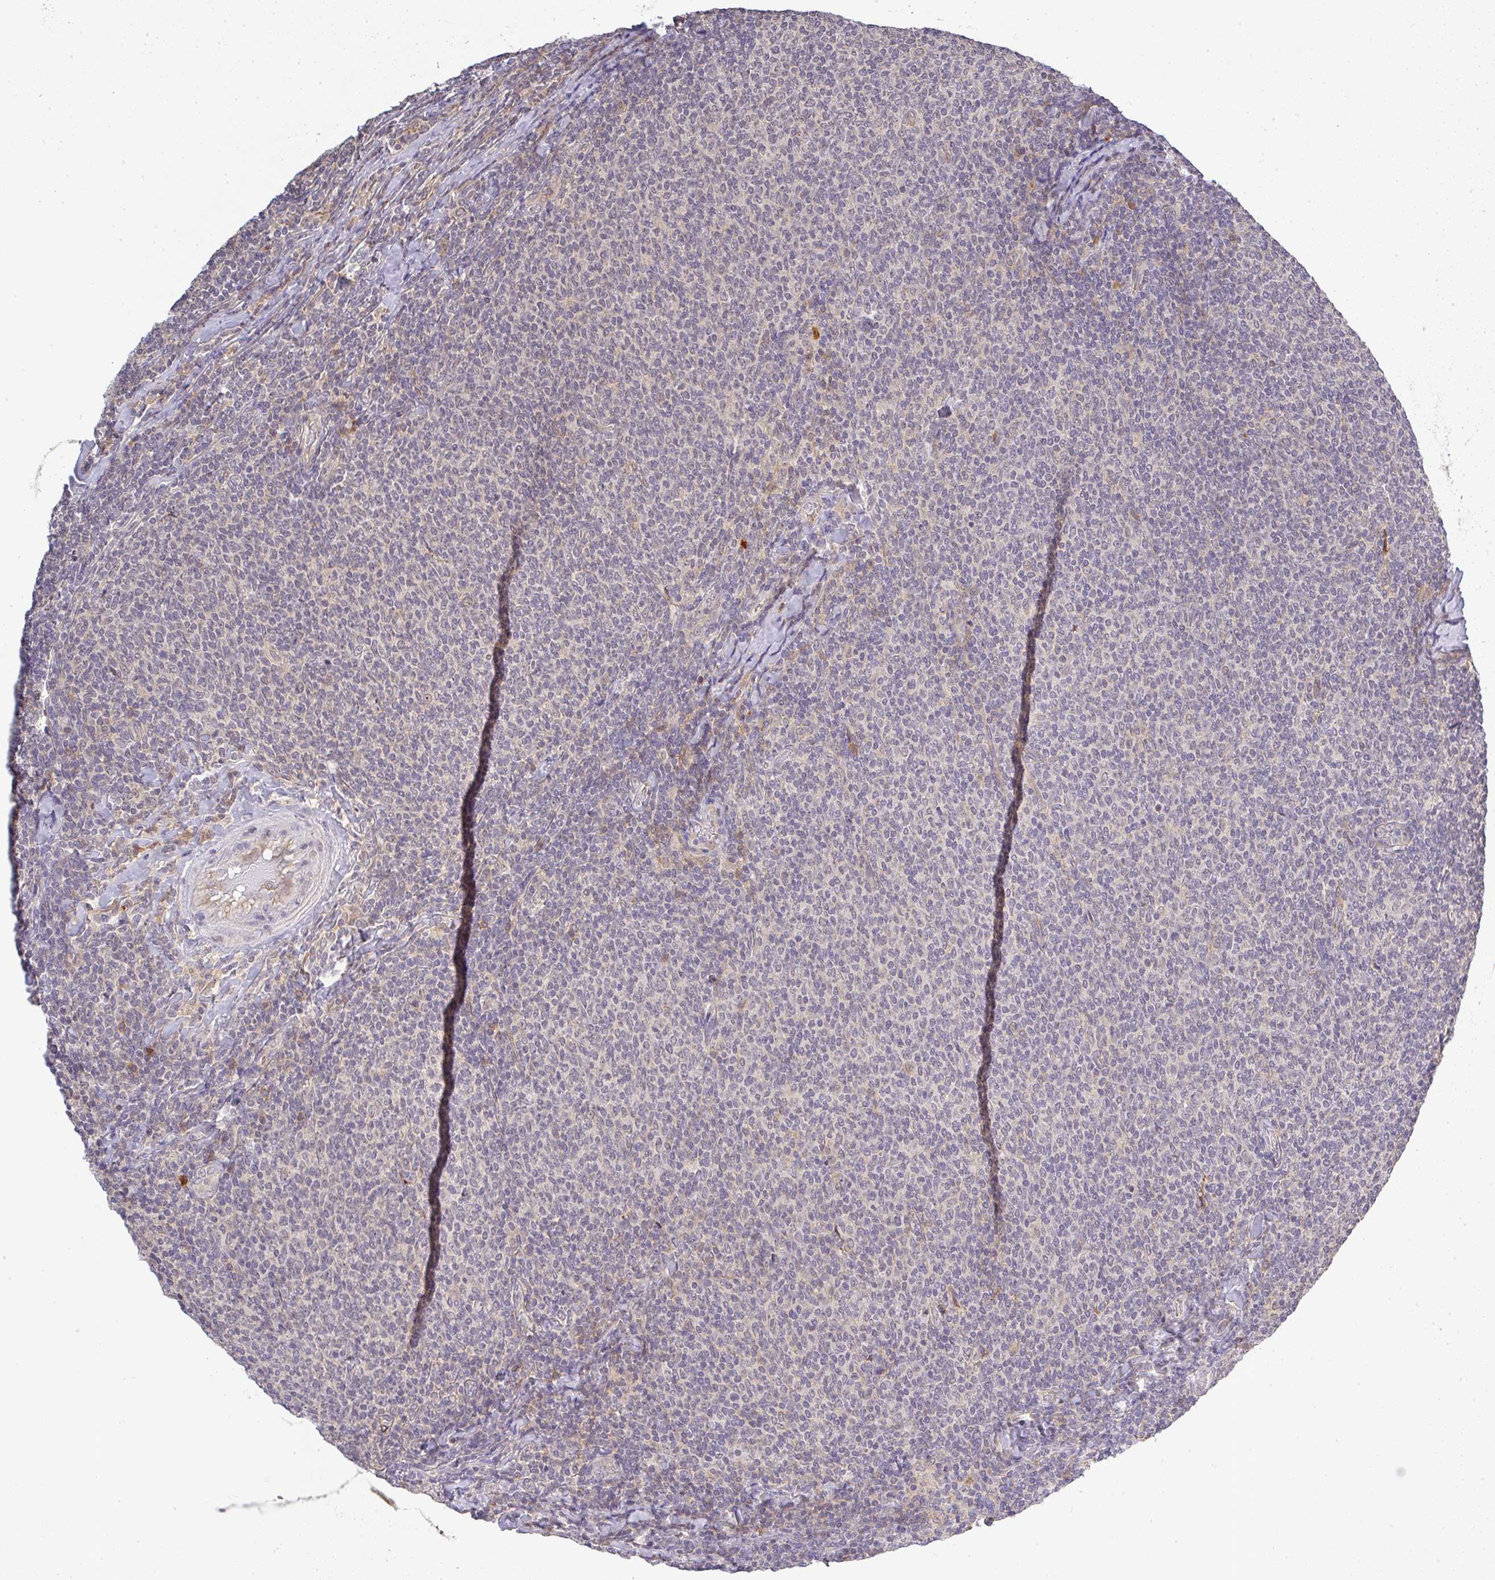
{"staining": {"intensity": "negative", "quantity": "none", "location": "none"}, "tissue": "lymphoma", "cell_type": "Tumor cells", "image_type": "cancer", "snomed": [{"axis": "morphology", "description": "Malignant lymphoma, non-Hodgkin's type, Low grade"}, {"axis": "topography", "description": "Lymph node"}], "caption": "Immunohistochemical staining of low-grade malignant lymphoma, non-Hodgkin's type displays no significant staining in tumor cells. Brightfield microscopy of immunohistochemistry stained with DAB (3,3'-diaminobenzidine) (brown) and hematoxylin (blue), captured at high magnification.", "gene": "FAM153A", "patient": {"sex": "male", "age": 52}}